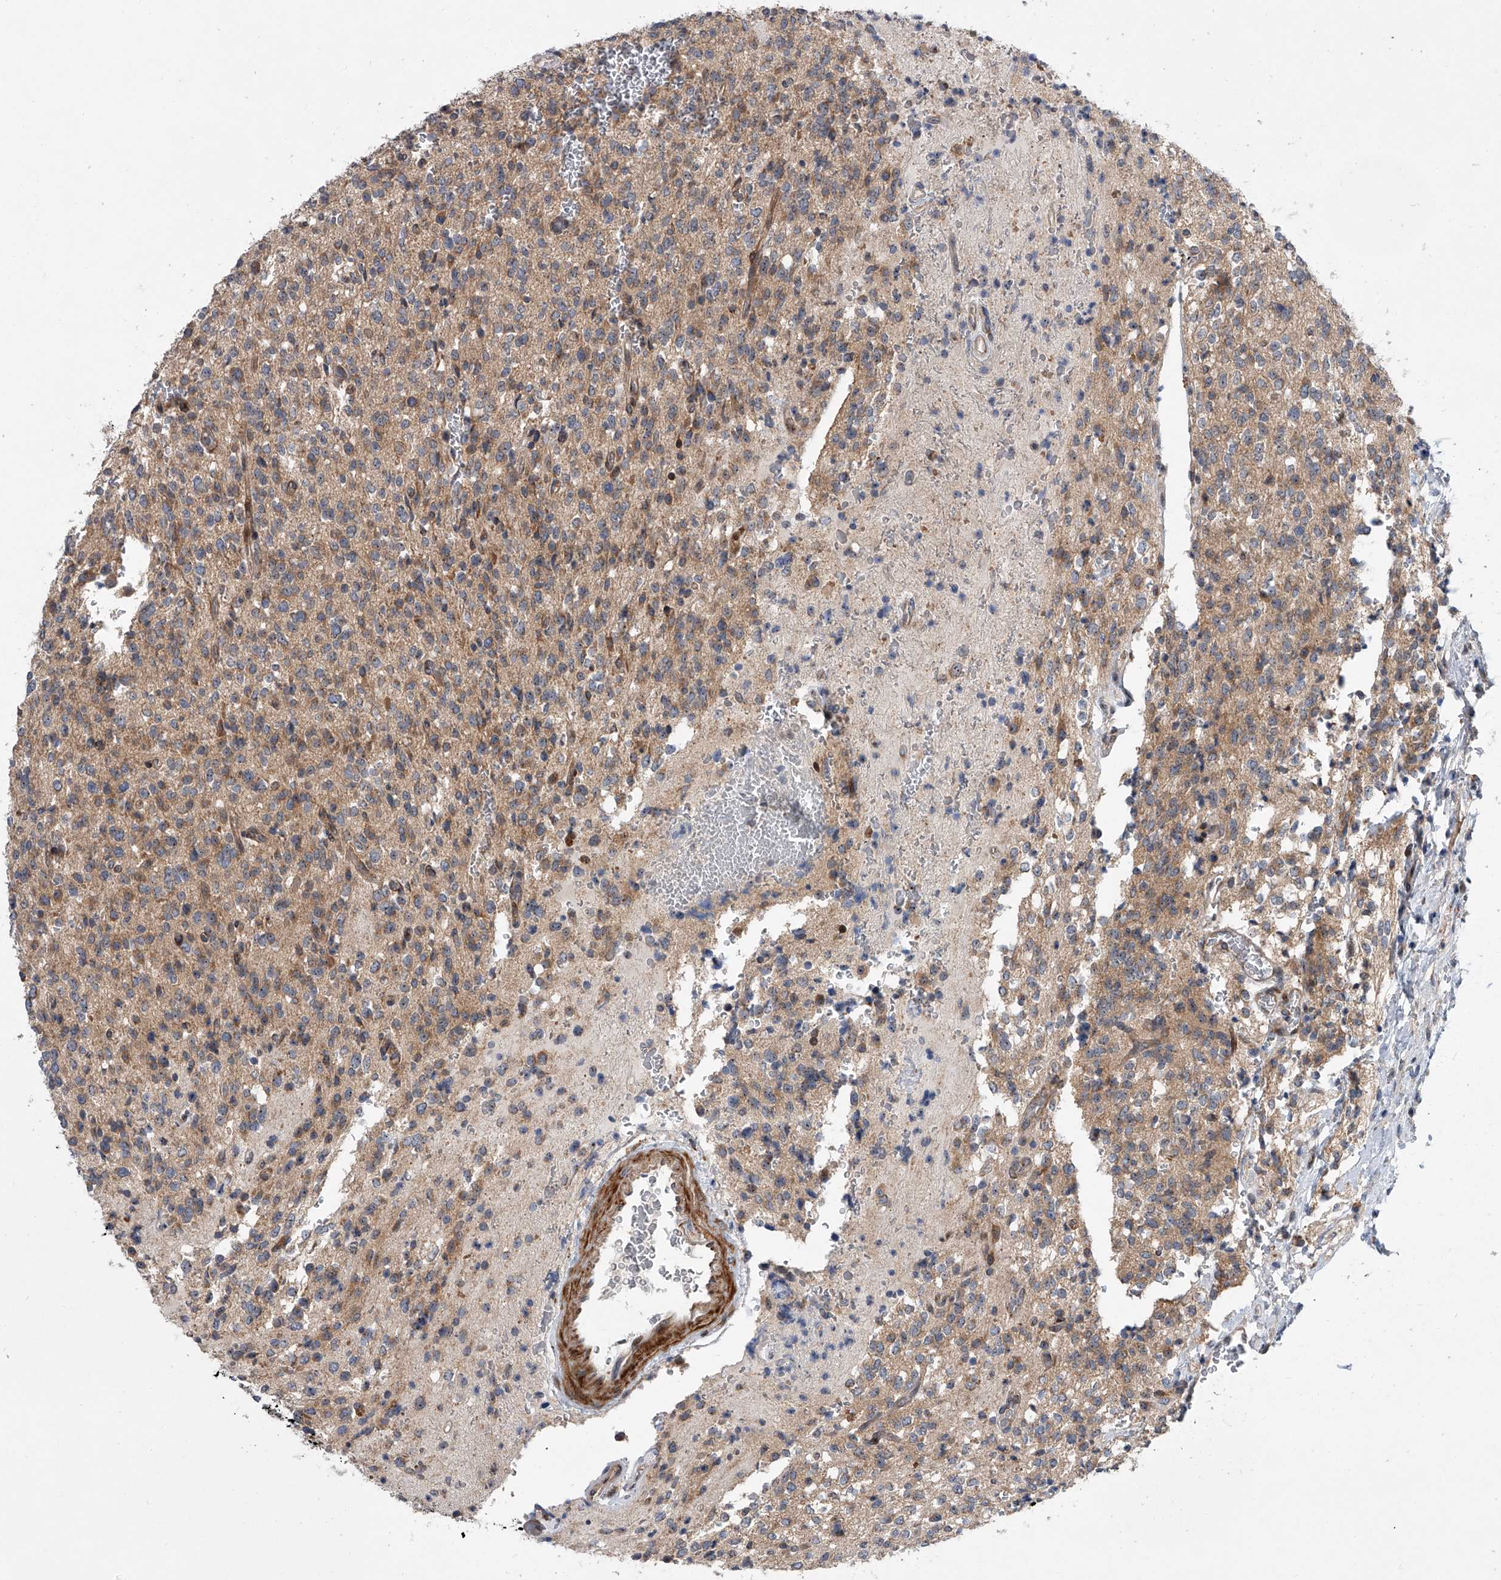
{"staining": {"intensity": "weak", "quantity": ">75%", "location": "cytoplasmic/membranous"}, "tissue": "glioma", "cell_type": "Tumor cells", "image_type": "cancer", "snomed": [{"axis": "morphology", "description": "Glioma, malignant, High grade"}, {"axis": "topography", "description": "Brain"}], "caption": "The histopathology image exhibits a brown stain indicating the presence of a protein in the cytoplasmic/membranous of tumor cells in glioma.", "gene": "DLGAP2", "patient": {"sex": "male", "age": 34}}